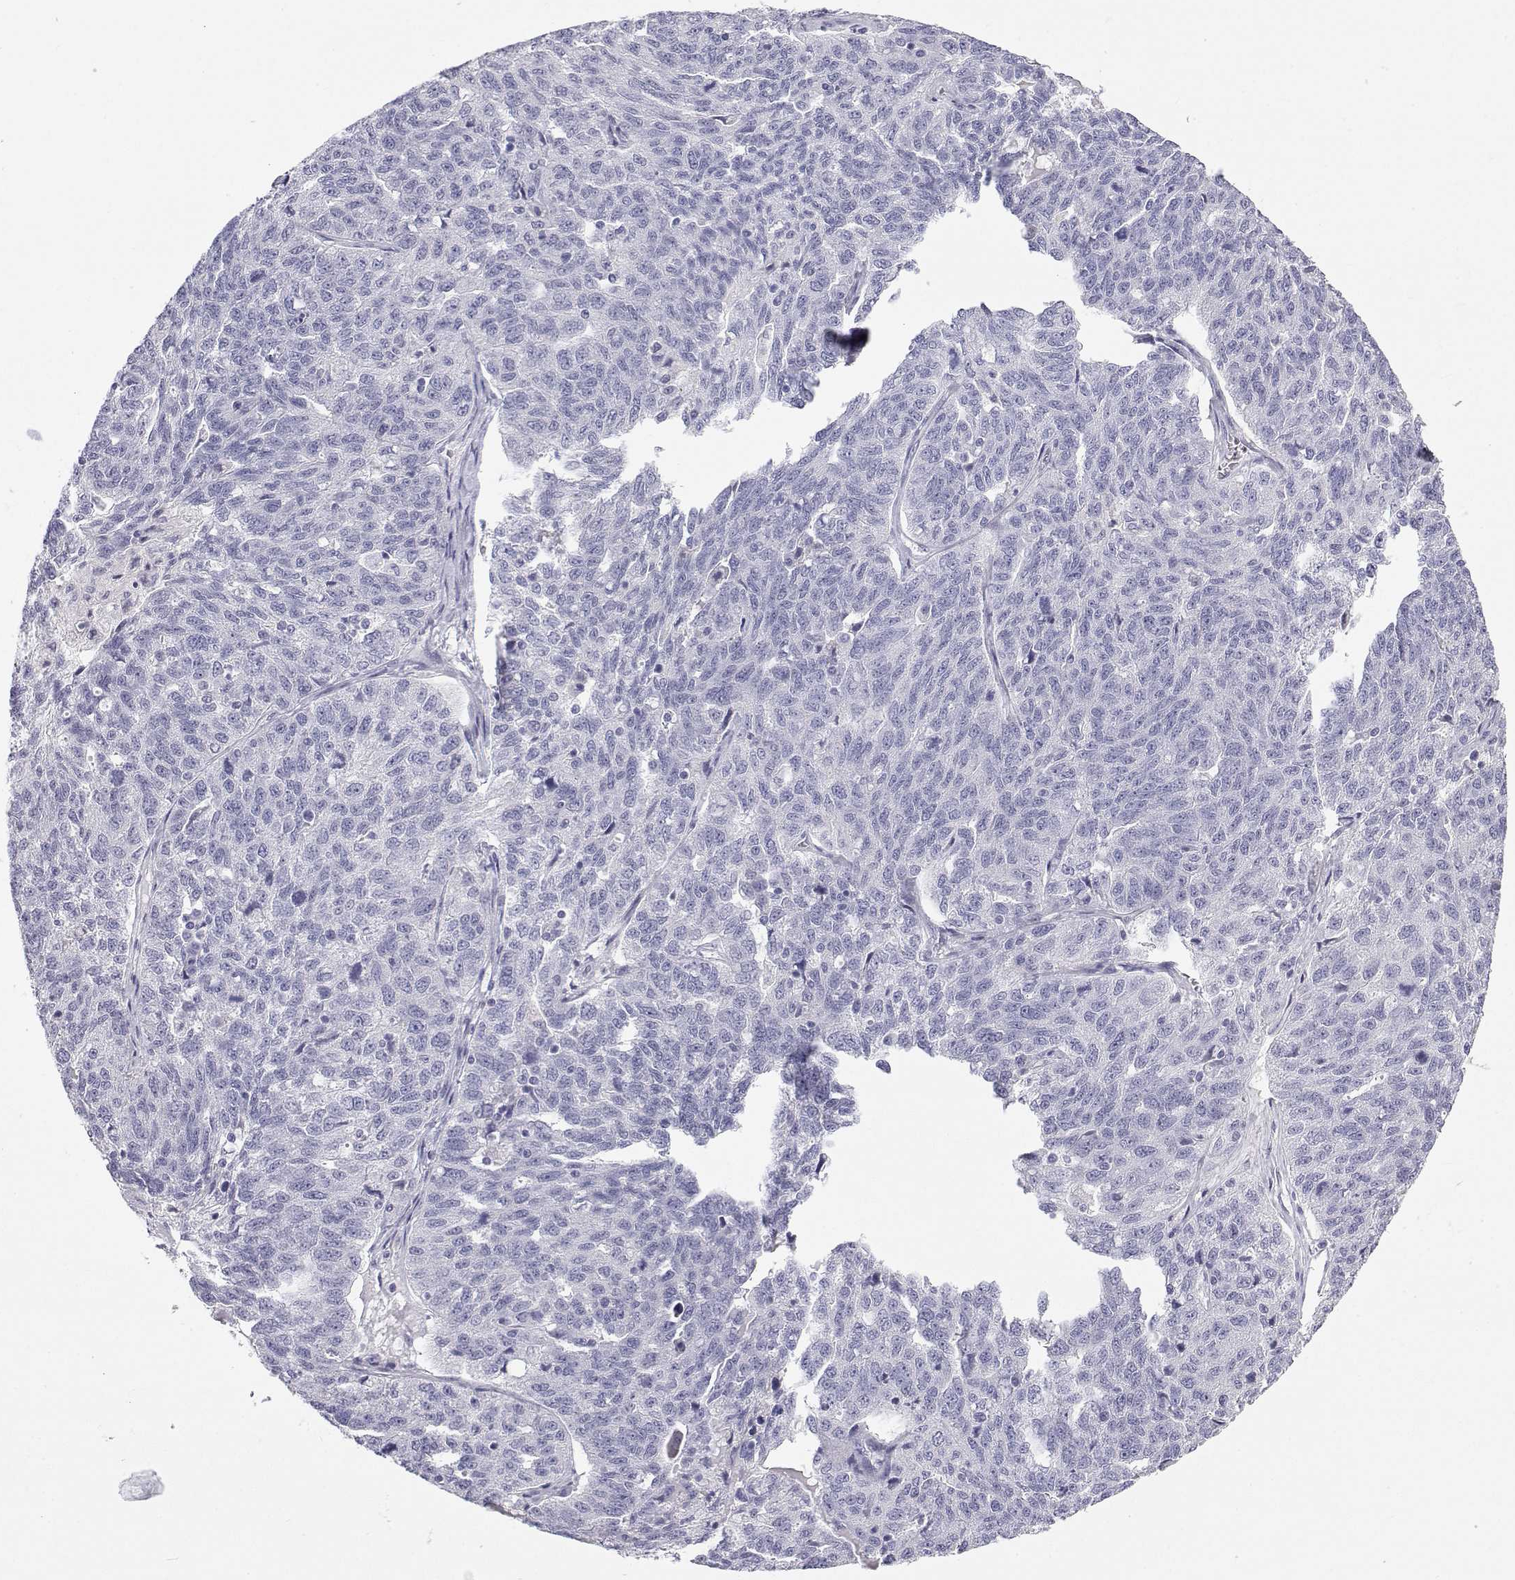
{"staining": {"intensity": "negative", "quantity": "none", "location": "none"}, "tissue": "ovarian cancer", "cell_type": "Tumor cells", "image_type": "cancer", "snomed": [{"axis": "morphology", "description": "Cystadenocarcinoma, serous, NOS"}, {"axis": "topography", "description": "Ovary"}], "caption": "DAB (3,3'-diaminobenzidine) immunohistochemical staining of ovarian cancer (serous cystadenocarcinoma) exhibits no significant staining in tumor cells. (Brightfield microscopy of DAB (3,3'-diaminobenzidine) immunohistochemistry (IHC) at high magnification).", "gene": "TTN", "patient": {"sex": "female", "age": 71}}